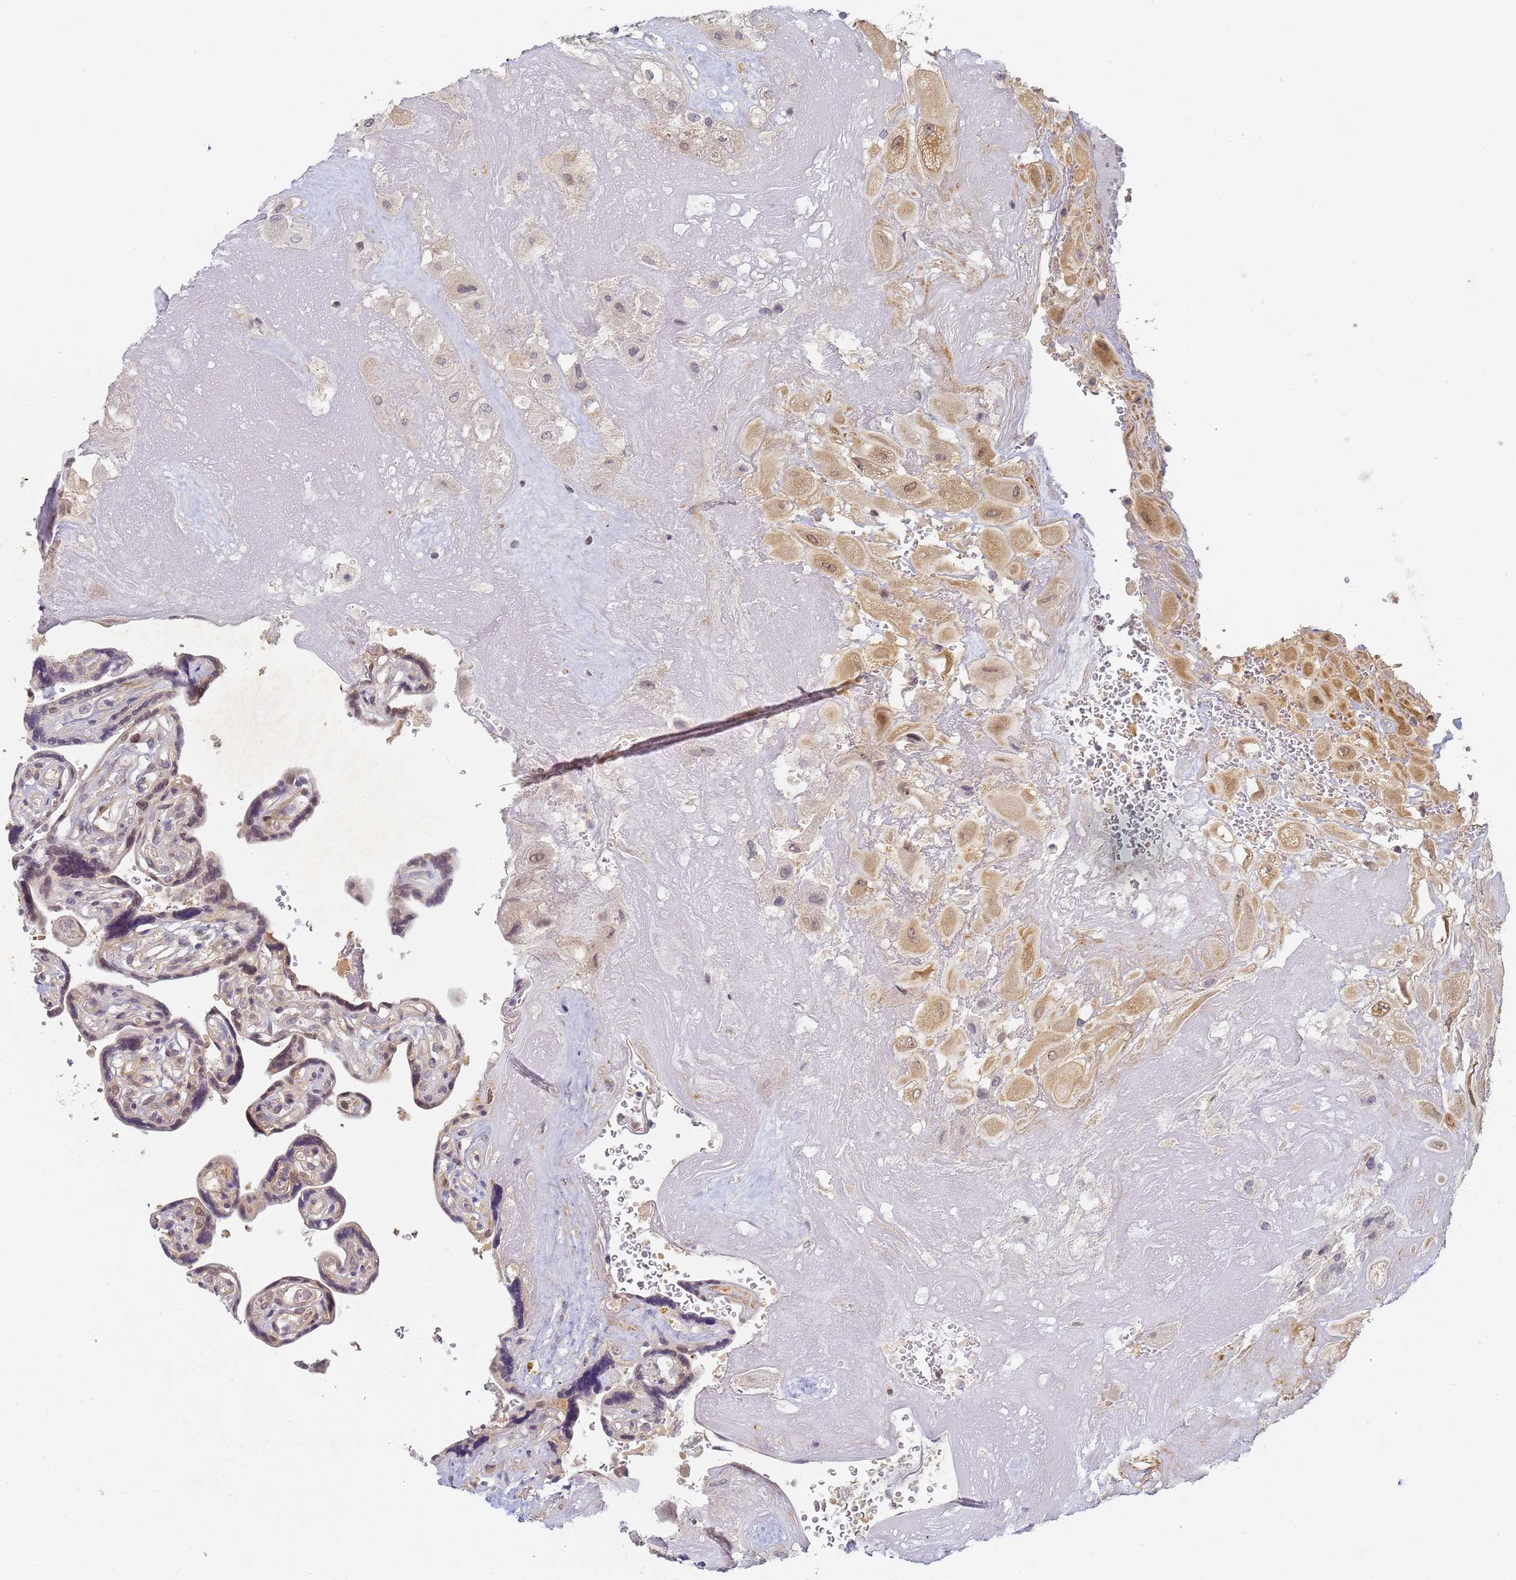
{"staining": {"intensity": "moderate", "quantity": ">75%", "location": "cytoplasmic/membranous,nuclear"}, "tissue": "placenta", "cell_type": "Decidual cells", "image_type": "normal", "snomed": [{"axis": "morphology", "description": "Normal tissue, NOS"}, {"axis": "topography", "description": "Placenta"}], "caption": "Decidual cells exhibit medium levels of moderate cytoplasmic/membranous,nuclear positivity in about >75% of cells in normal placenta.", "gene": "HMCES", "patient": {"sex": "female", "age": 32}}